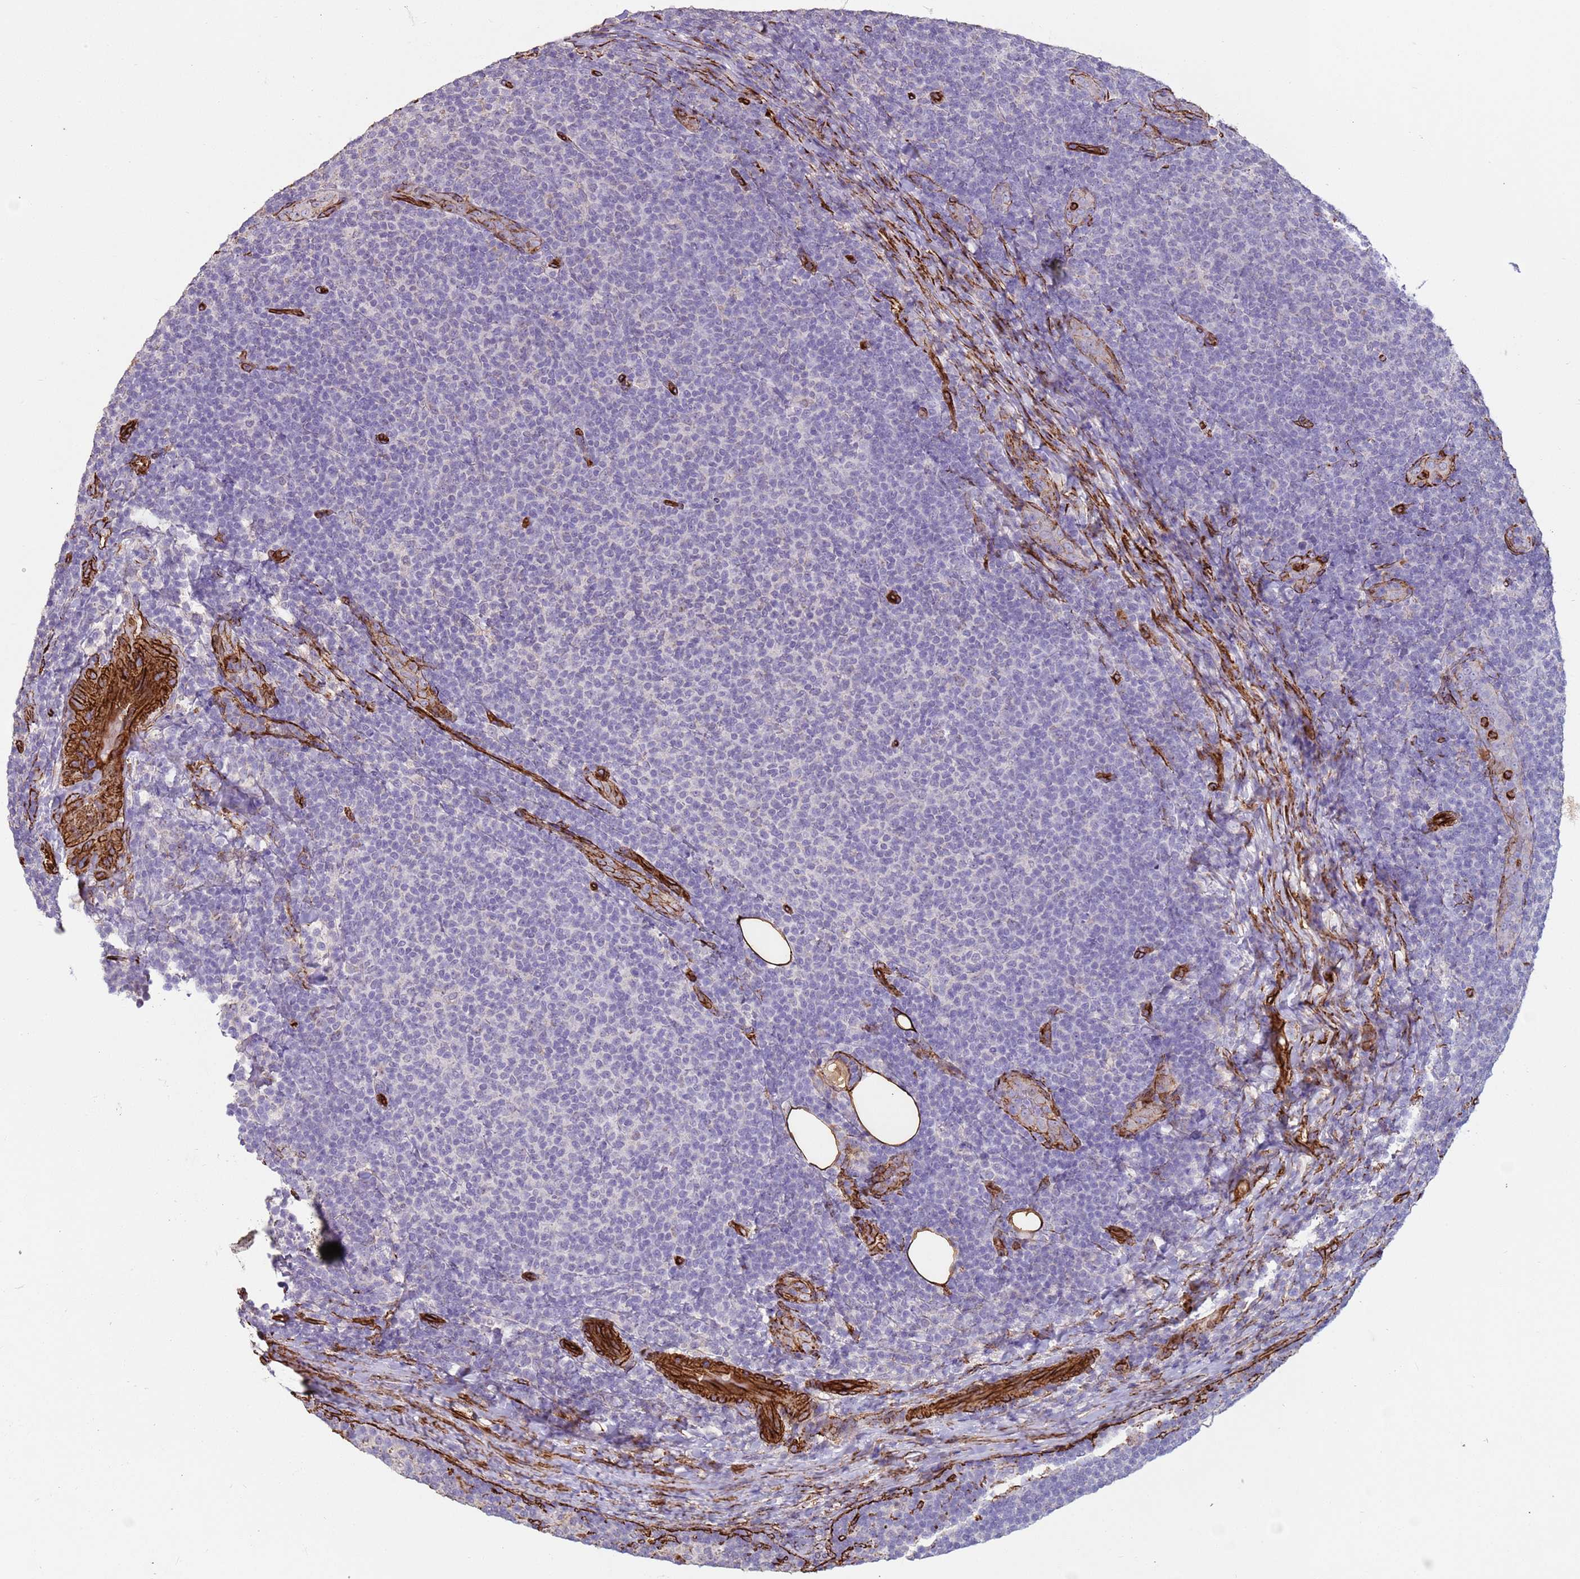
{"staining": {"intensity": "negative", "quantity": "none", "location": "none"}, "tissue": "lymphoma", "cell_type": "Tumor cells", "image_type": "cancer", "snomed": [{"axis": "morphology", "description": "Malignant lymphoma, non-Hodgkin's type, Low grade"}, {"axis": "topography", "description": "Lymph node"}], "caption": "An IHC image of low-grade malignant lymphoma, non-Hodgkin's type is shown. There is no staining in tumor cells of low-grade malignant lymphoma, non-Hodgkin's type.", "gene": "GASK1A", "patient": {"sex": "male", "age": 66}}